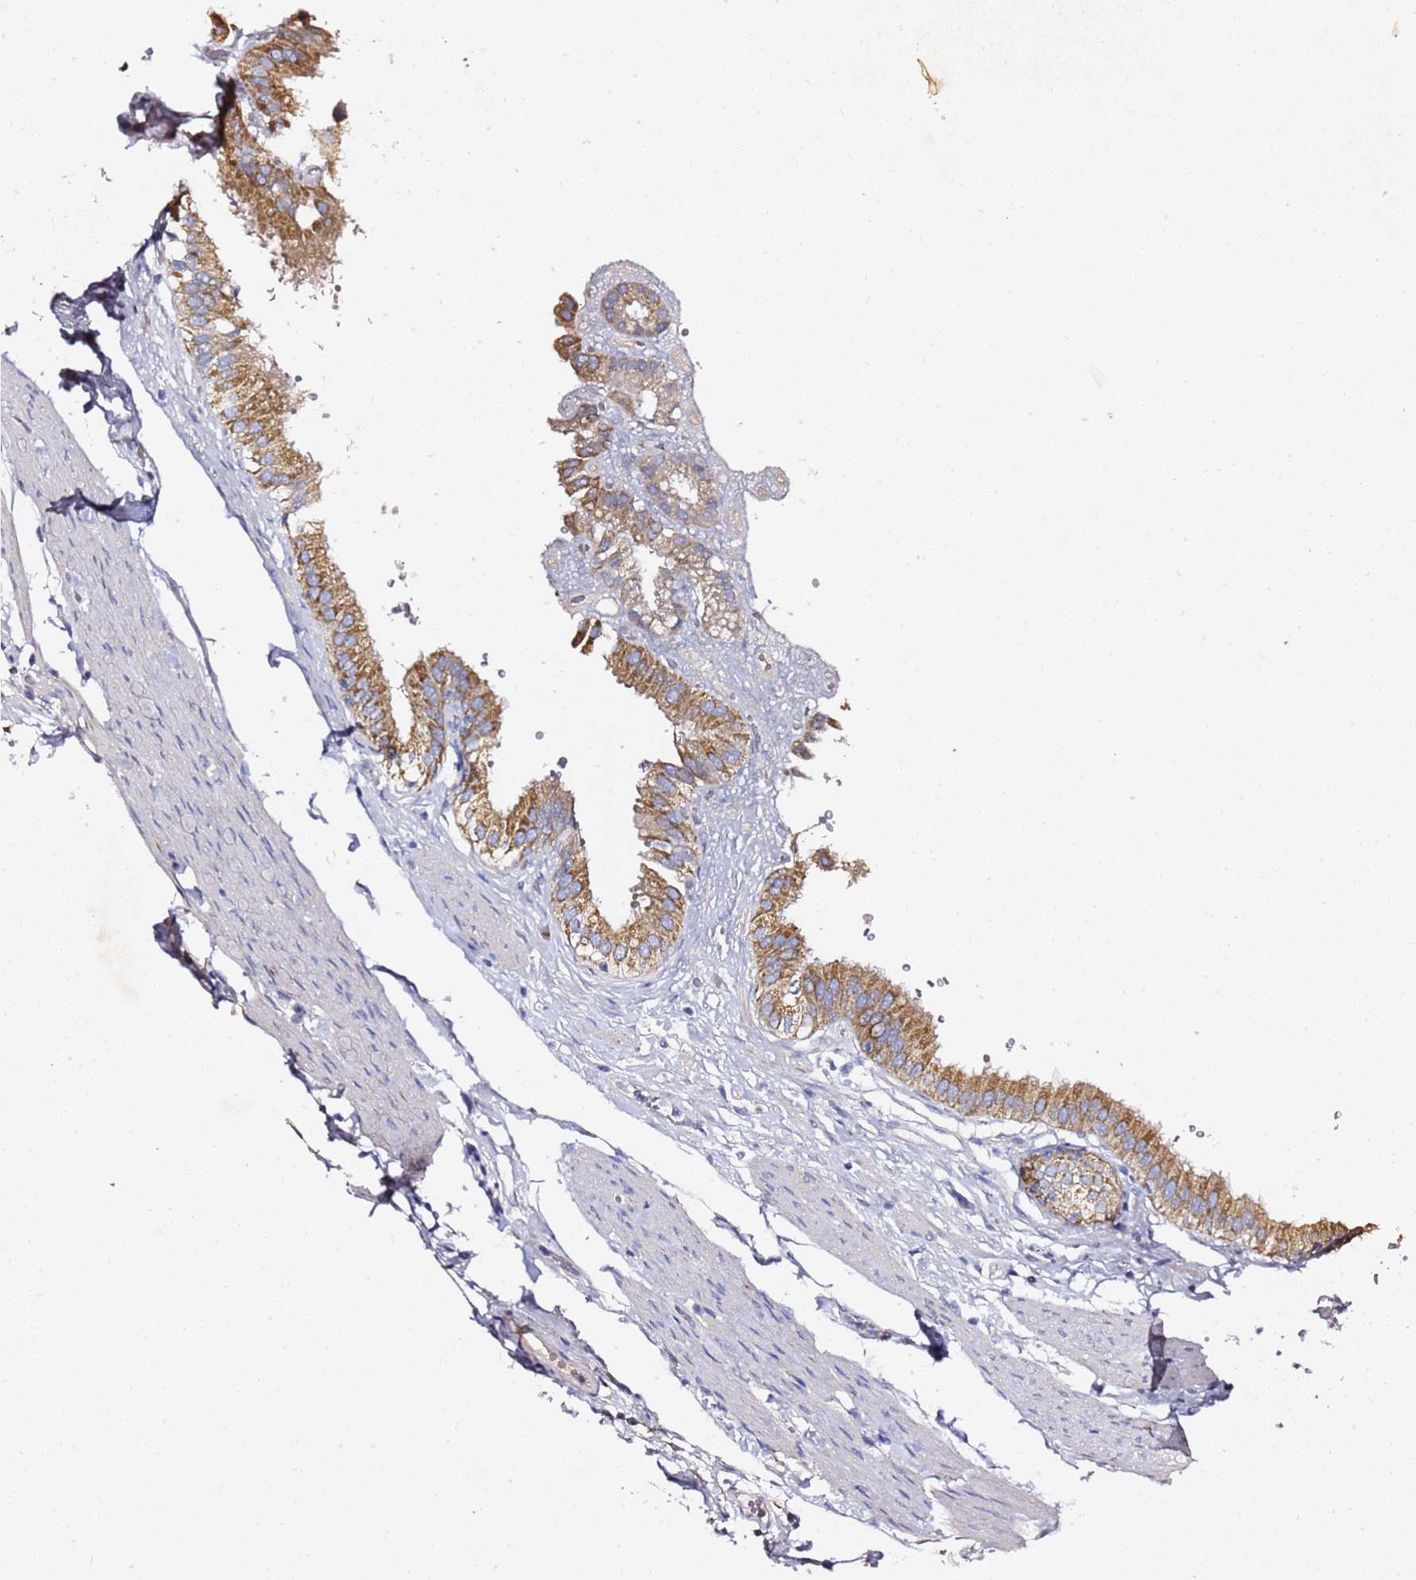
{"staining": {"intensity": "moderate", "quantity": ">75%", "location": "cytoplasmic/membranous"}, "tissue": "gallbladder", "cell_type": "Glandular cells", "image_type": "normal", "snomed": [{"axis": "morphology", "description": "Normal tissue, NOS"}, {"axis": "topography", "description": "Gallbladder"}], "caption": "Immunohistochemical staining of unremarkable human gallbladder exhibits medium levels of moderate cytoplasmic/membranous positivity in approximately >75% of glandular cells.", "gene": "C19orf12", "patient": {"sex": "female", "age": 61}}